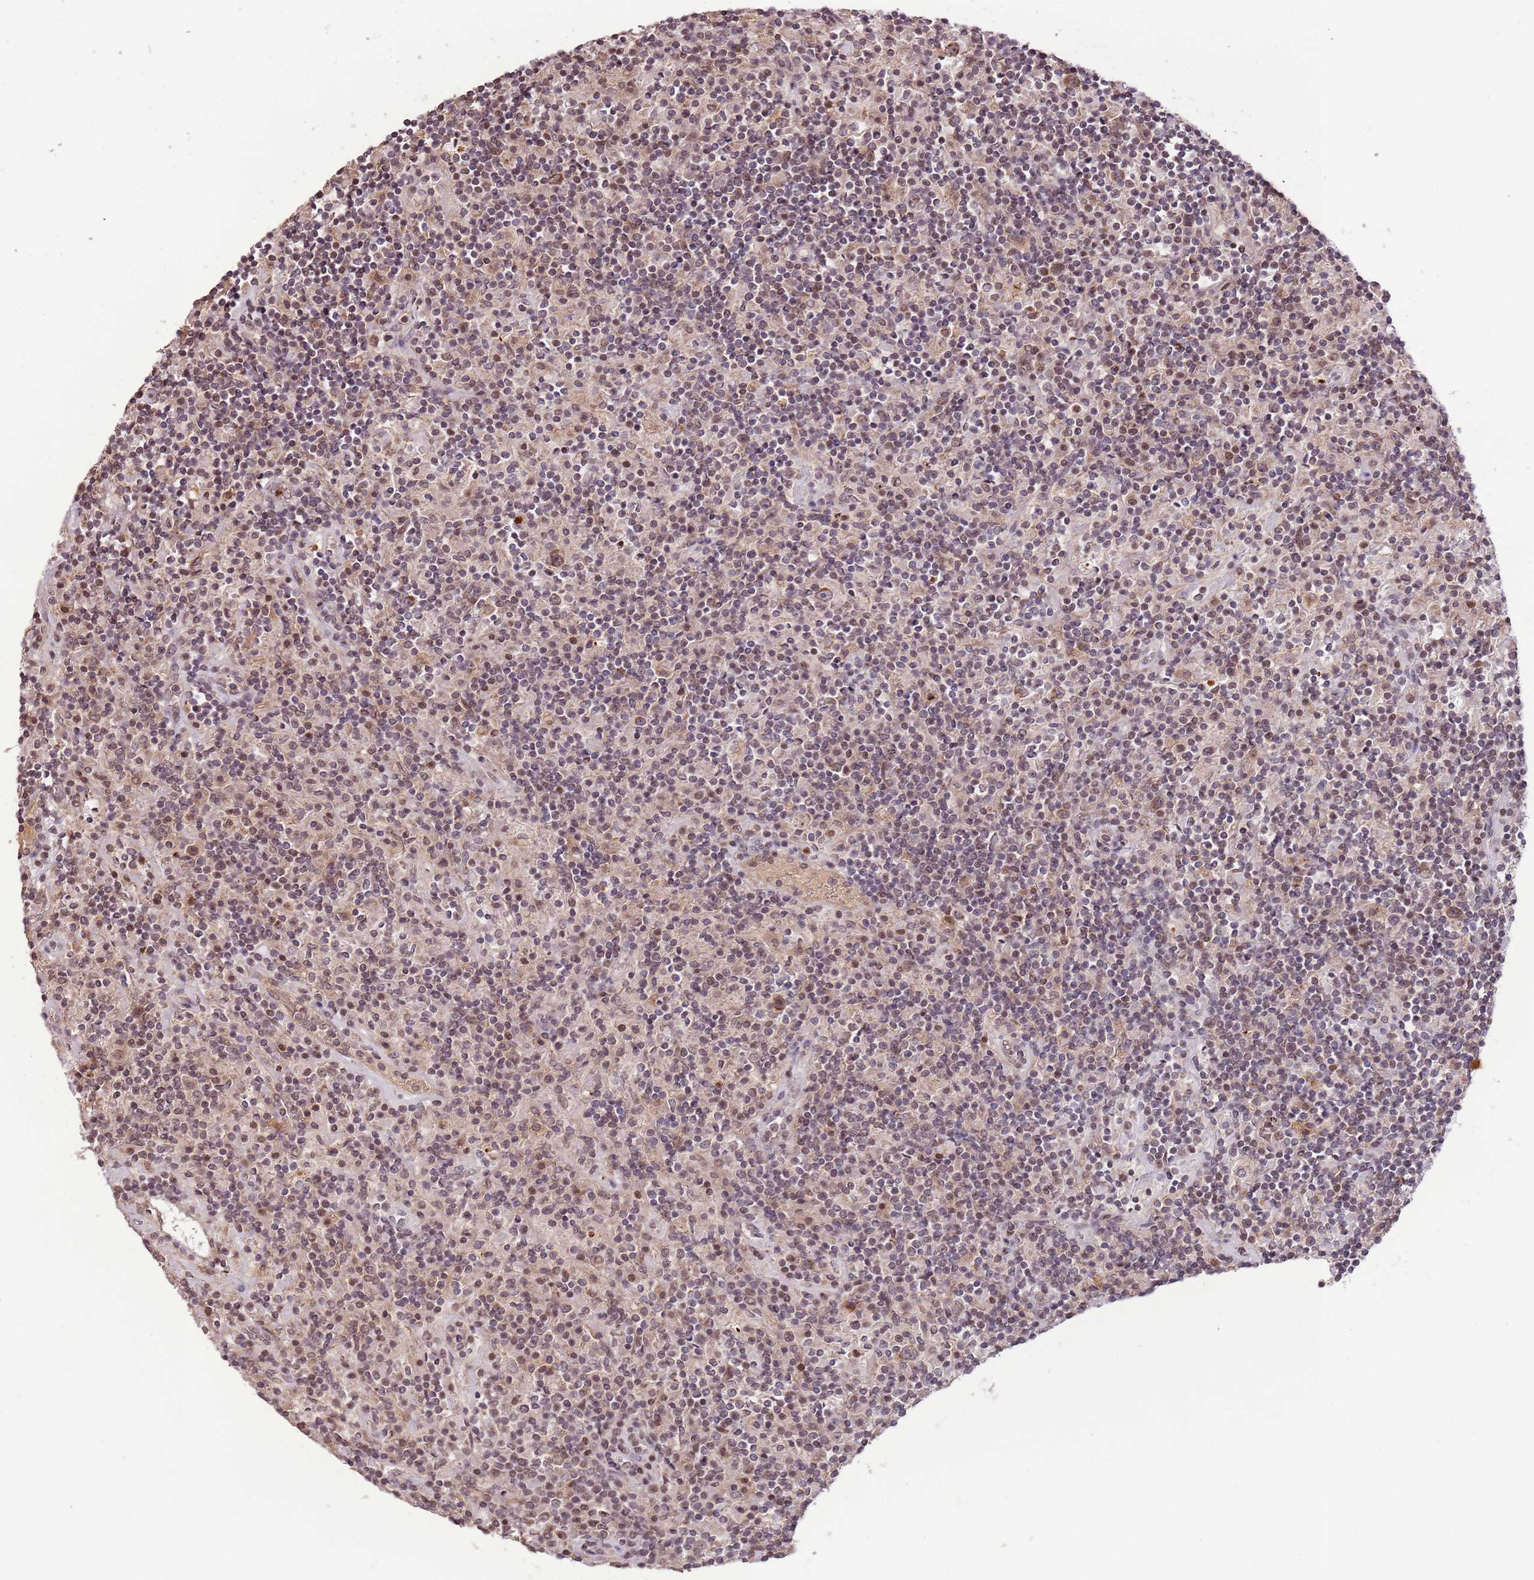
{"staining": {"intensity": "moderate", "quantity": "25%-75%", "location": "nuclear"}, "tissue": "lymphoma", "cell_type": "Tumor cells", "image_type": "cancer", "snomed": [{"axis": "morphology", "description": "Hodgkin's disease, NOS"}, {"axis": "topography", "description": "Lymph node"}], "caption": "Hodgkin's disease tissue demonstrates moderate nuclear expression in about 25%-75% of tumor cells", "gene": "SAMSN1", "patient": {"sex": "male", "age": 70}}